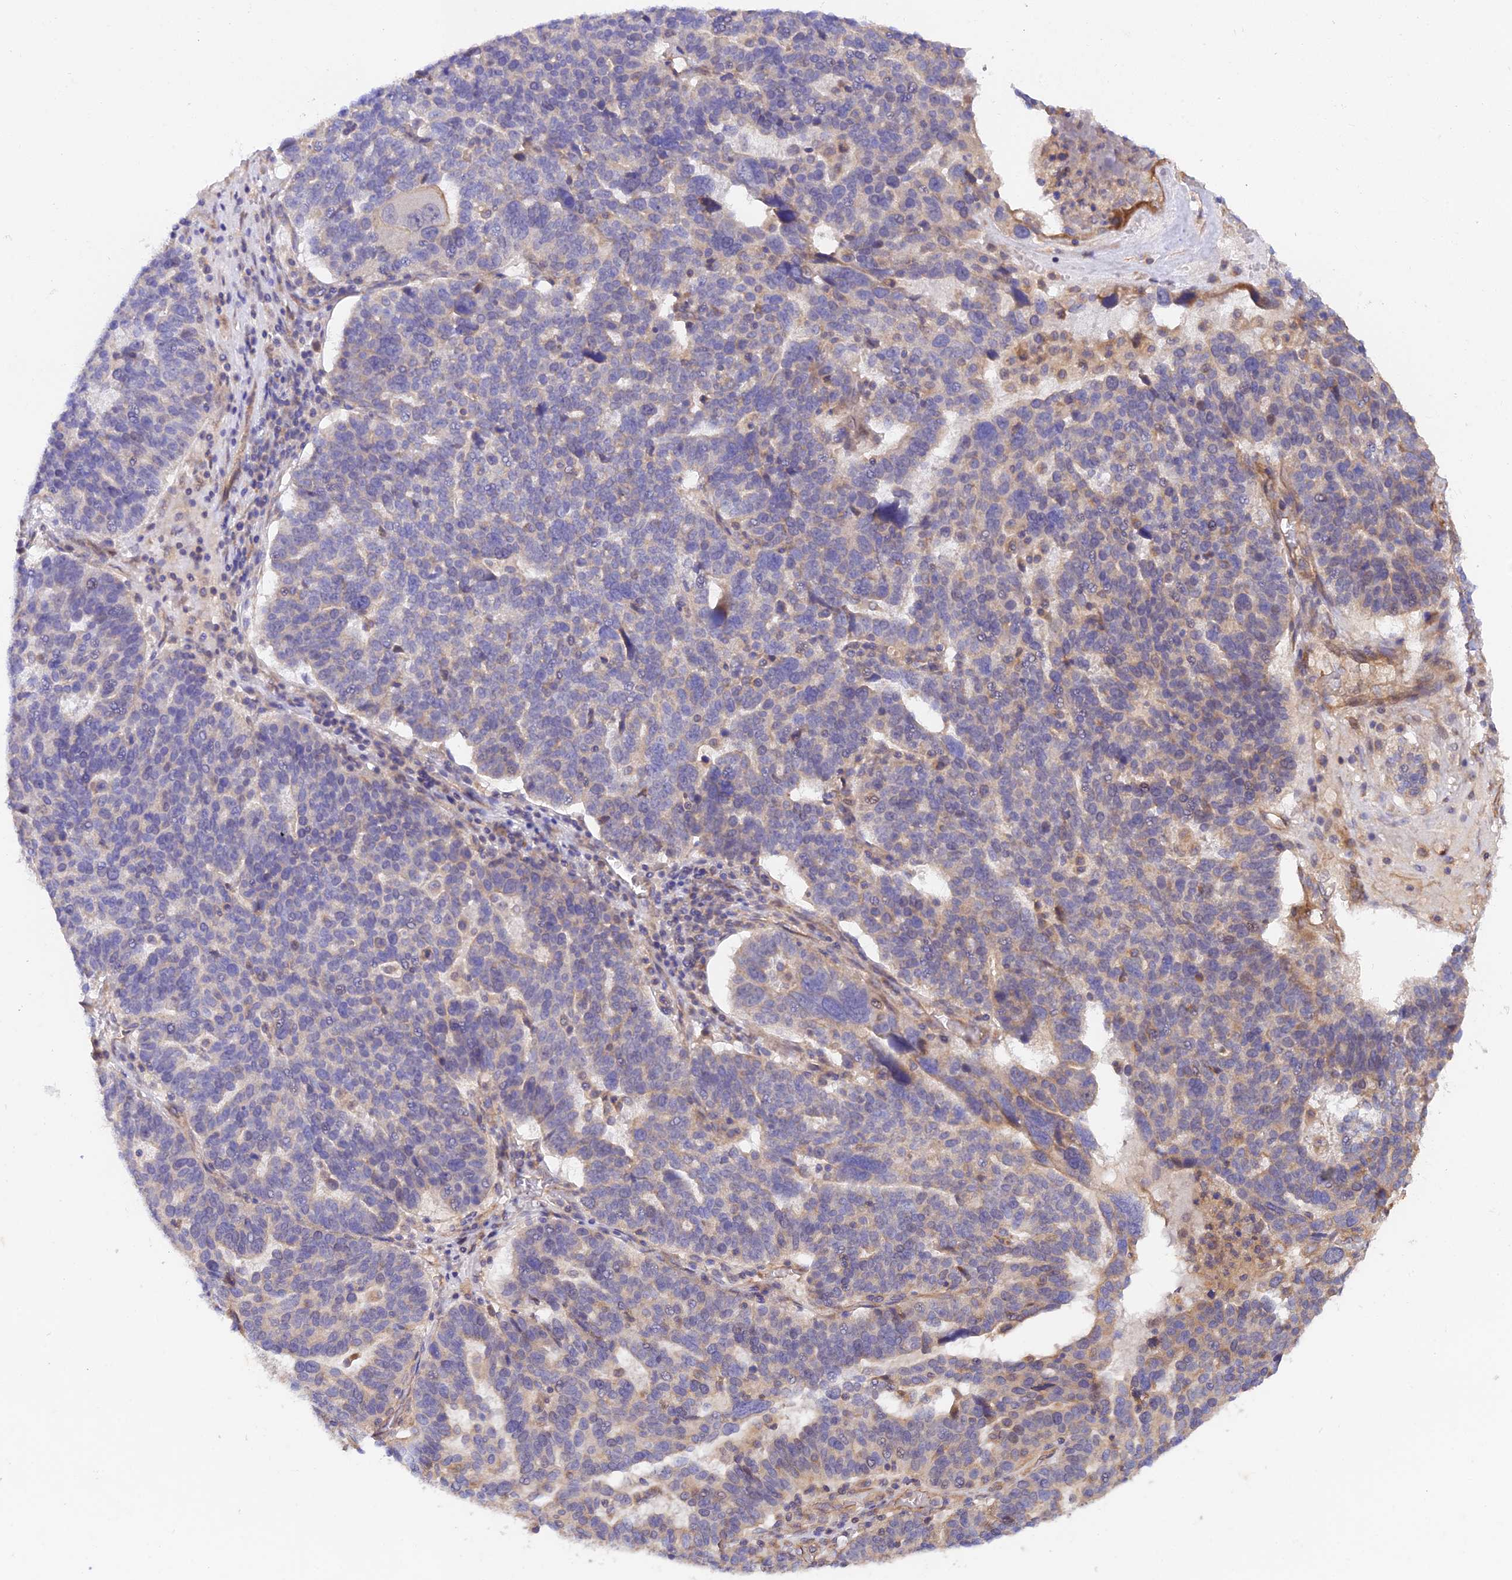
{"staining": {"intensity": "negative", "quantity": "none", "location": "none"}, "tissue": "ovarian cancer", "cell_type": "Tumor cells", "image_type": "cancer", "snomed": [{"axis": "morphology", "description": "Cystadenocarcinoma, serous, NOS"}, {"axis": "topography", "description": "Ovary"}], "caption": "This is an immunohistochemistry micrograph of ovarian cancer (serous cystadenocarcinoma). There is no positivity in tumor cells.", "gene": "MYO9A", "patient": {"sex": "female", "age": 59}}